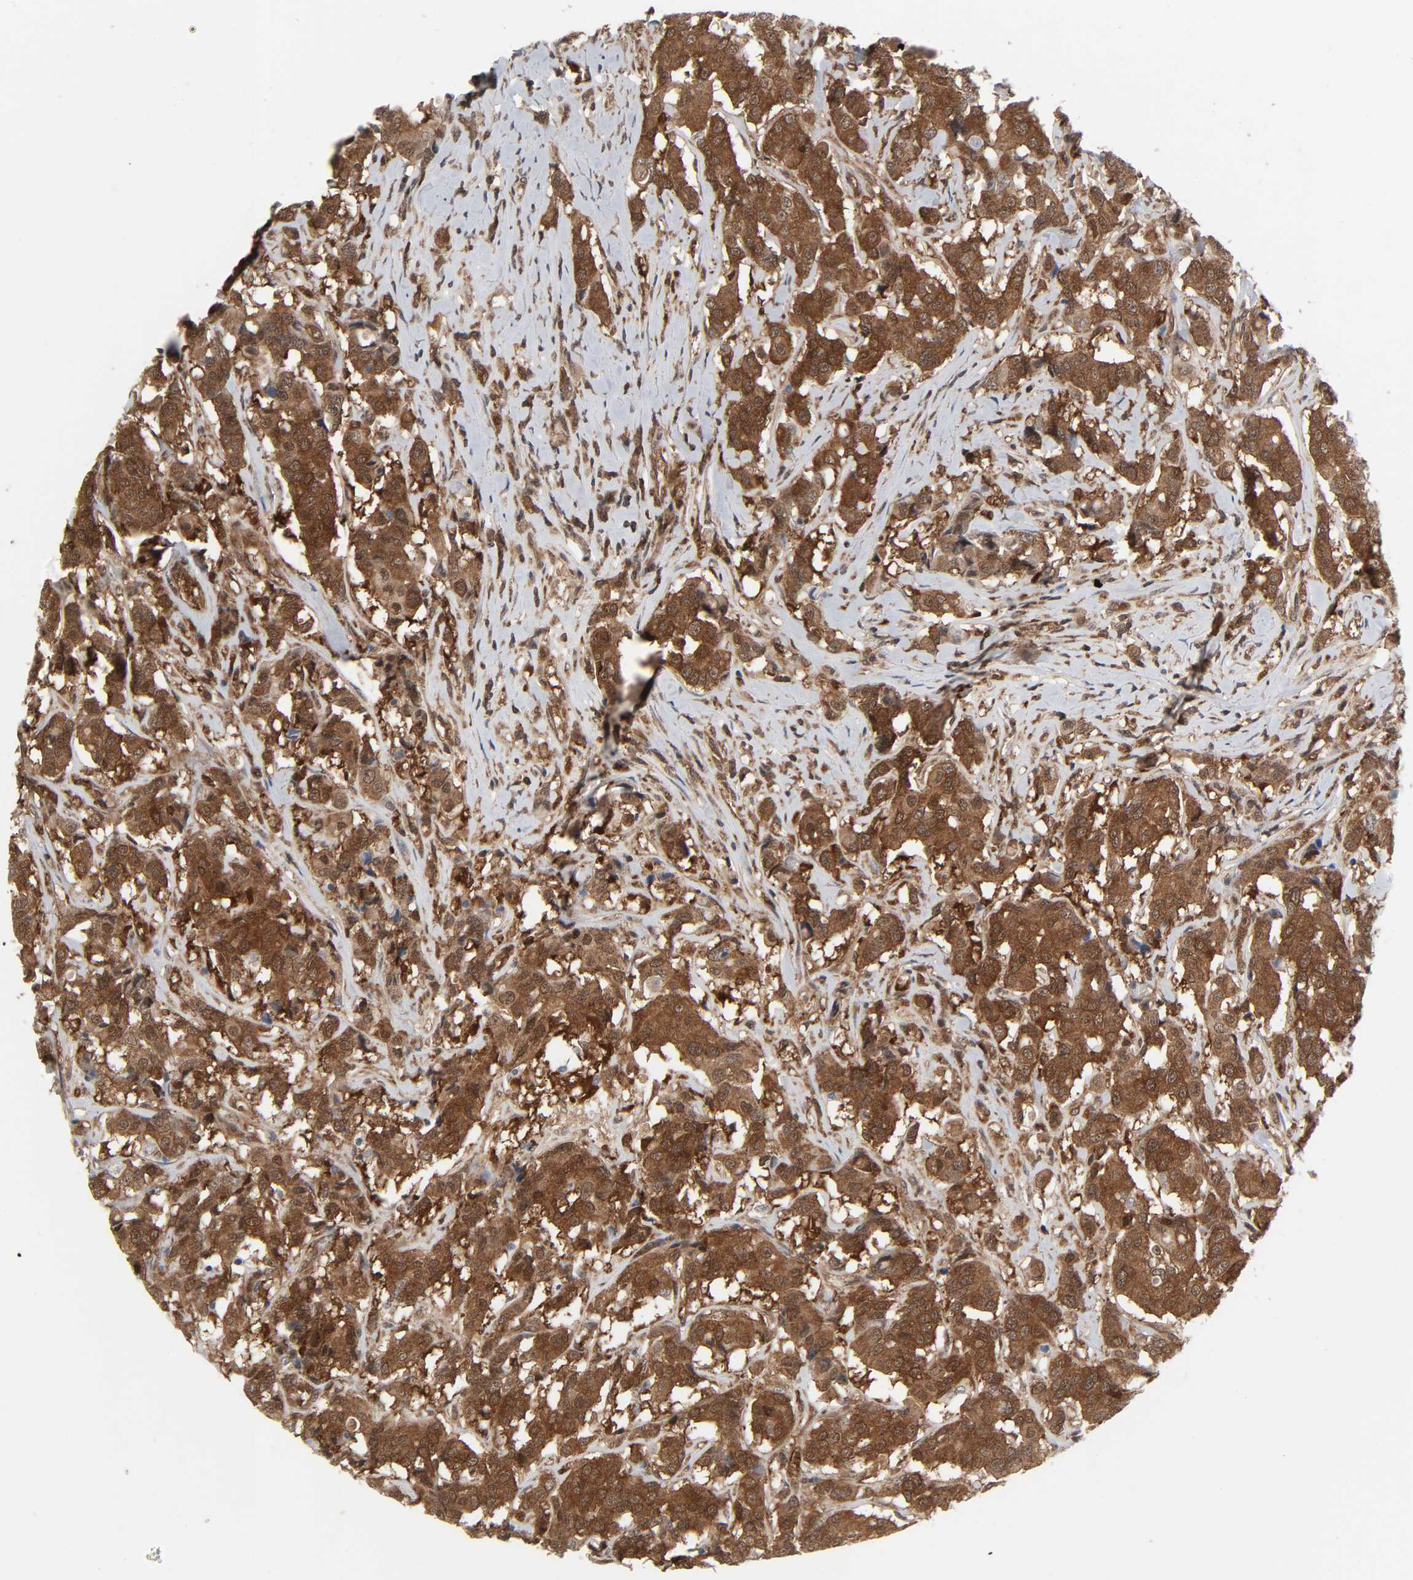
{"staining": {"intensity": "strong", "quantity": ">75%", "location": "cytoplasmic/membranous,nuclear"}, "tissue": "breast cancer", "cell_type": "Tumor cells", "image_type": "cancer", "snomed": [{"axis": "morphology", "description": "Duct carcinoma"}, {"axis": "topography", "description": "Breast"}], "caption": "Breast invasive ductal carcinoma tissue reveals strong cytoplasmic/membranous and nuclear expression in approximately >75% of tumor cells, visualized by immunohistochemistry.", "gene": "GSK3A", "patient": {"sex": "female", "age": 27}}